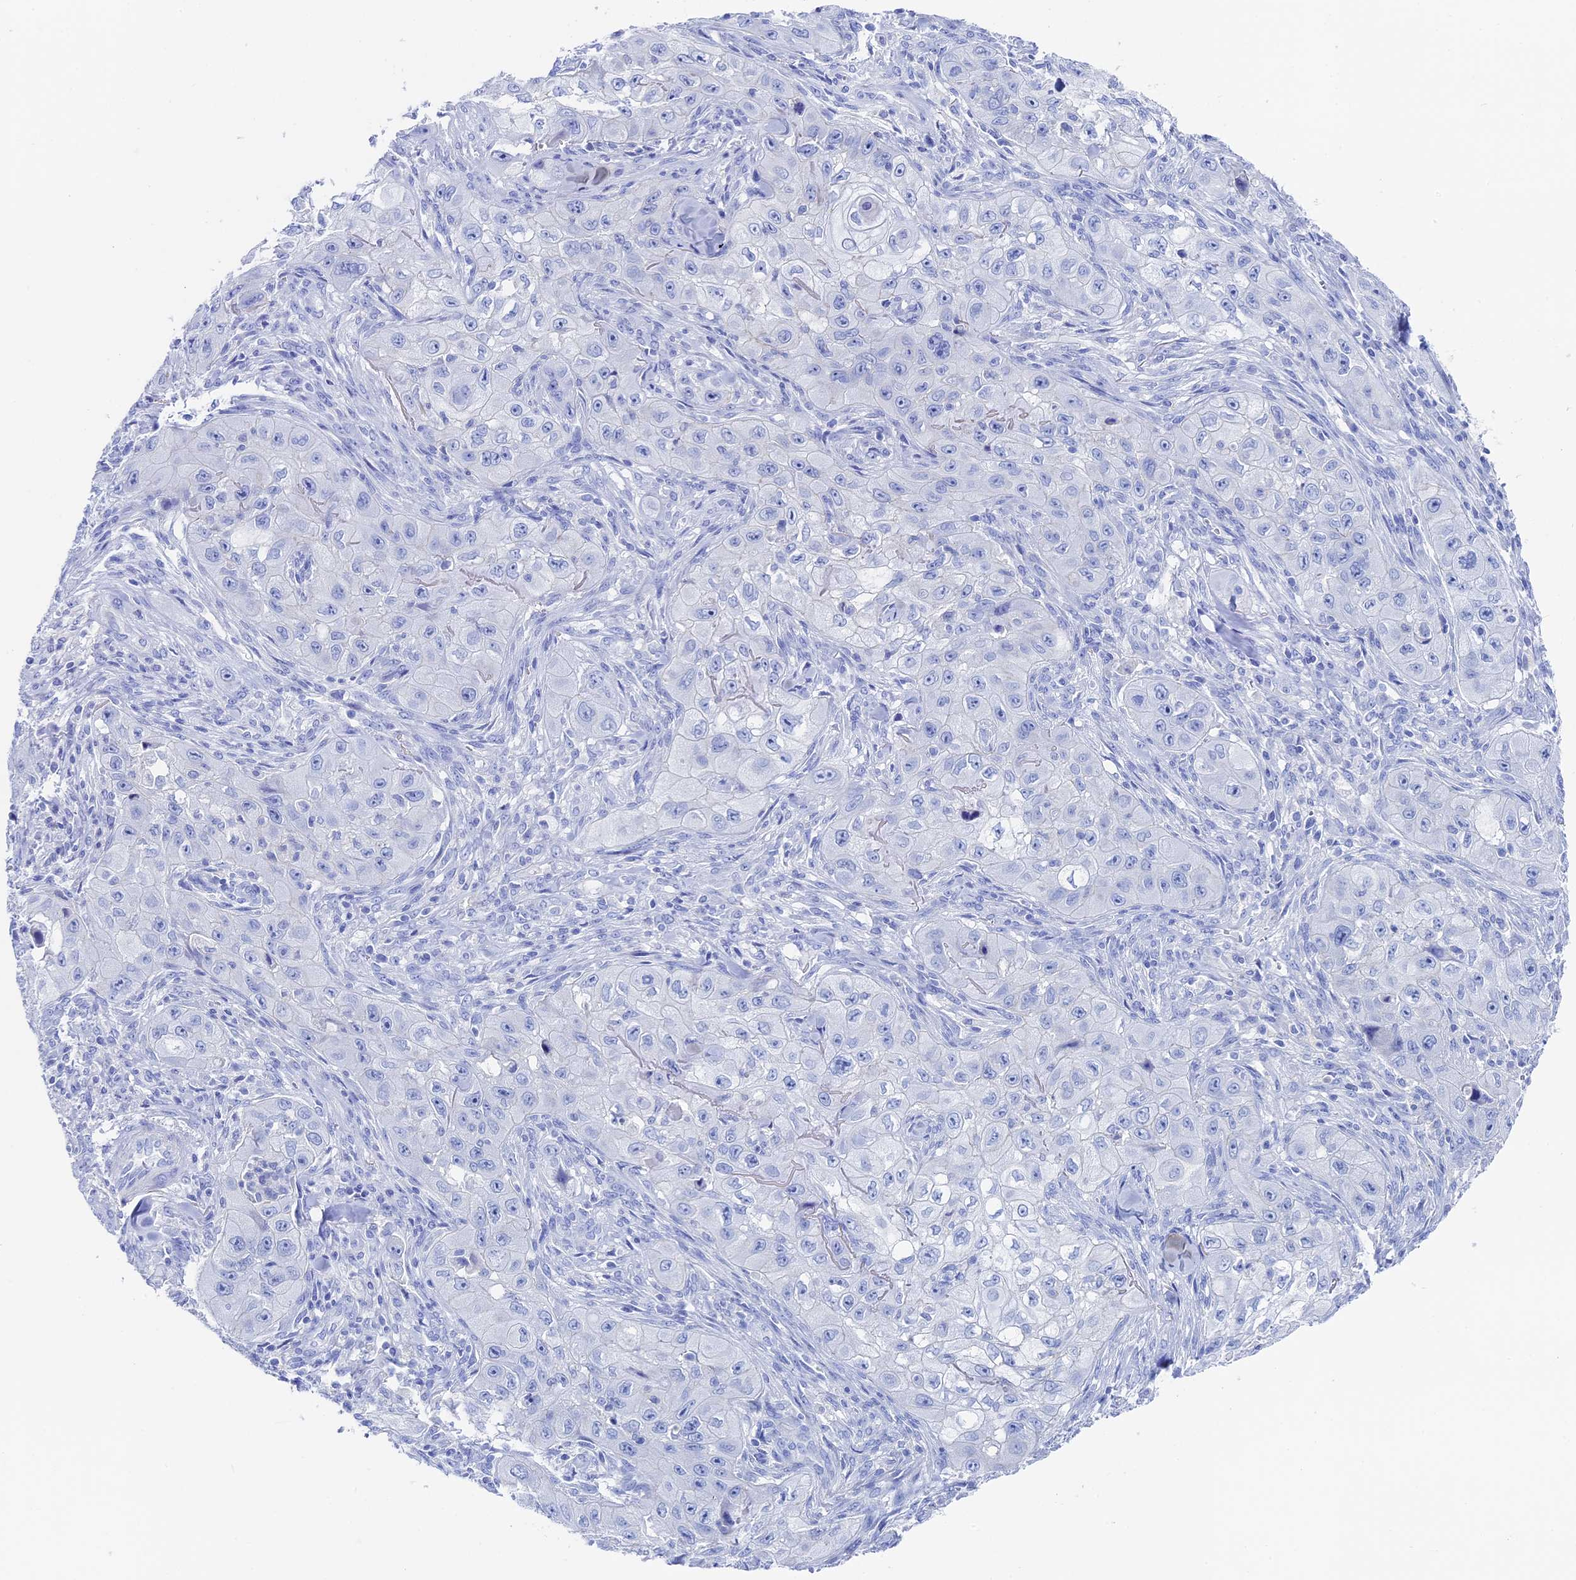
{"staining": {"intensity": "negative", "quantity": "none", "location": "none"}, "tissue": "skin cancer", "cell_type": "Tumor cells", "image_type": "cancer", "snomed": [{"axis": "morphology", "description": "Squamous cell carcinoma, NOS"}, {"axis": "topography", "description": "Skin"}, {"axis": "topography", "description": "Subcutis"}], "caption": "Immunohistochemistry of human skin squamous cell carcinoma demonstrates no expression in tumor cells.", "gene": "UNC119", "patient": {"sex": "male", "age": 73}}